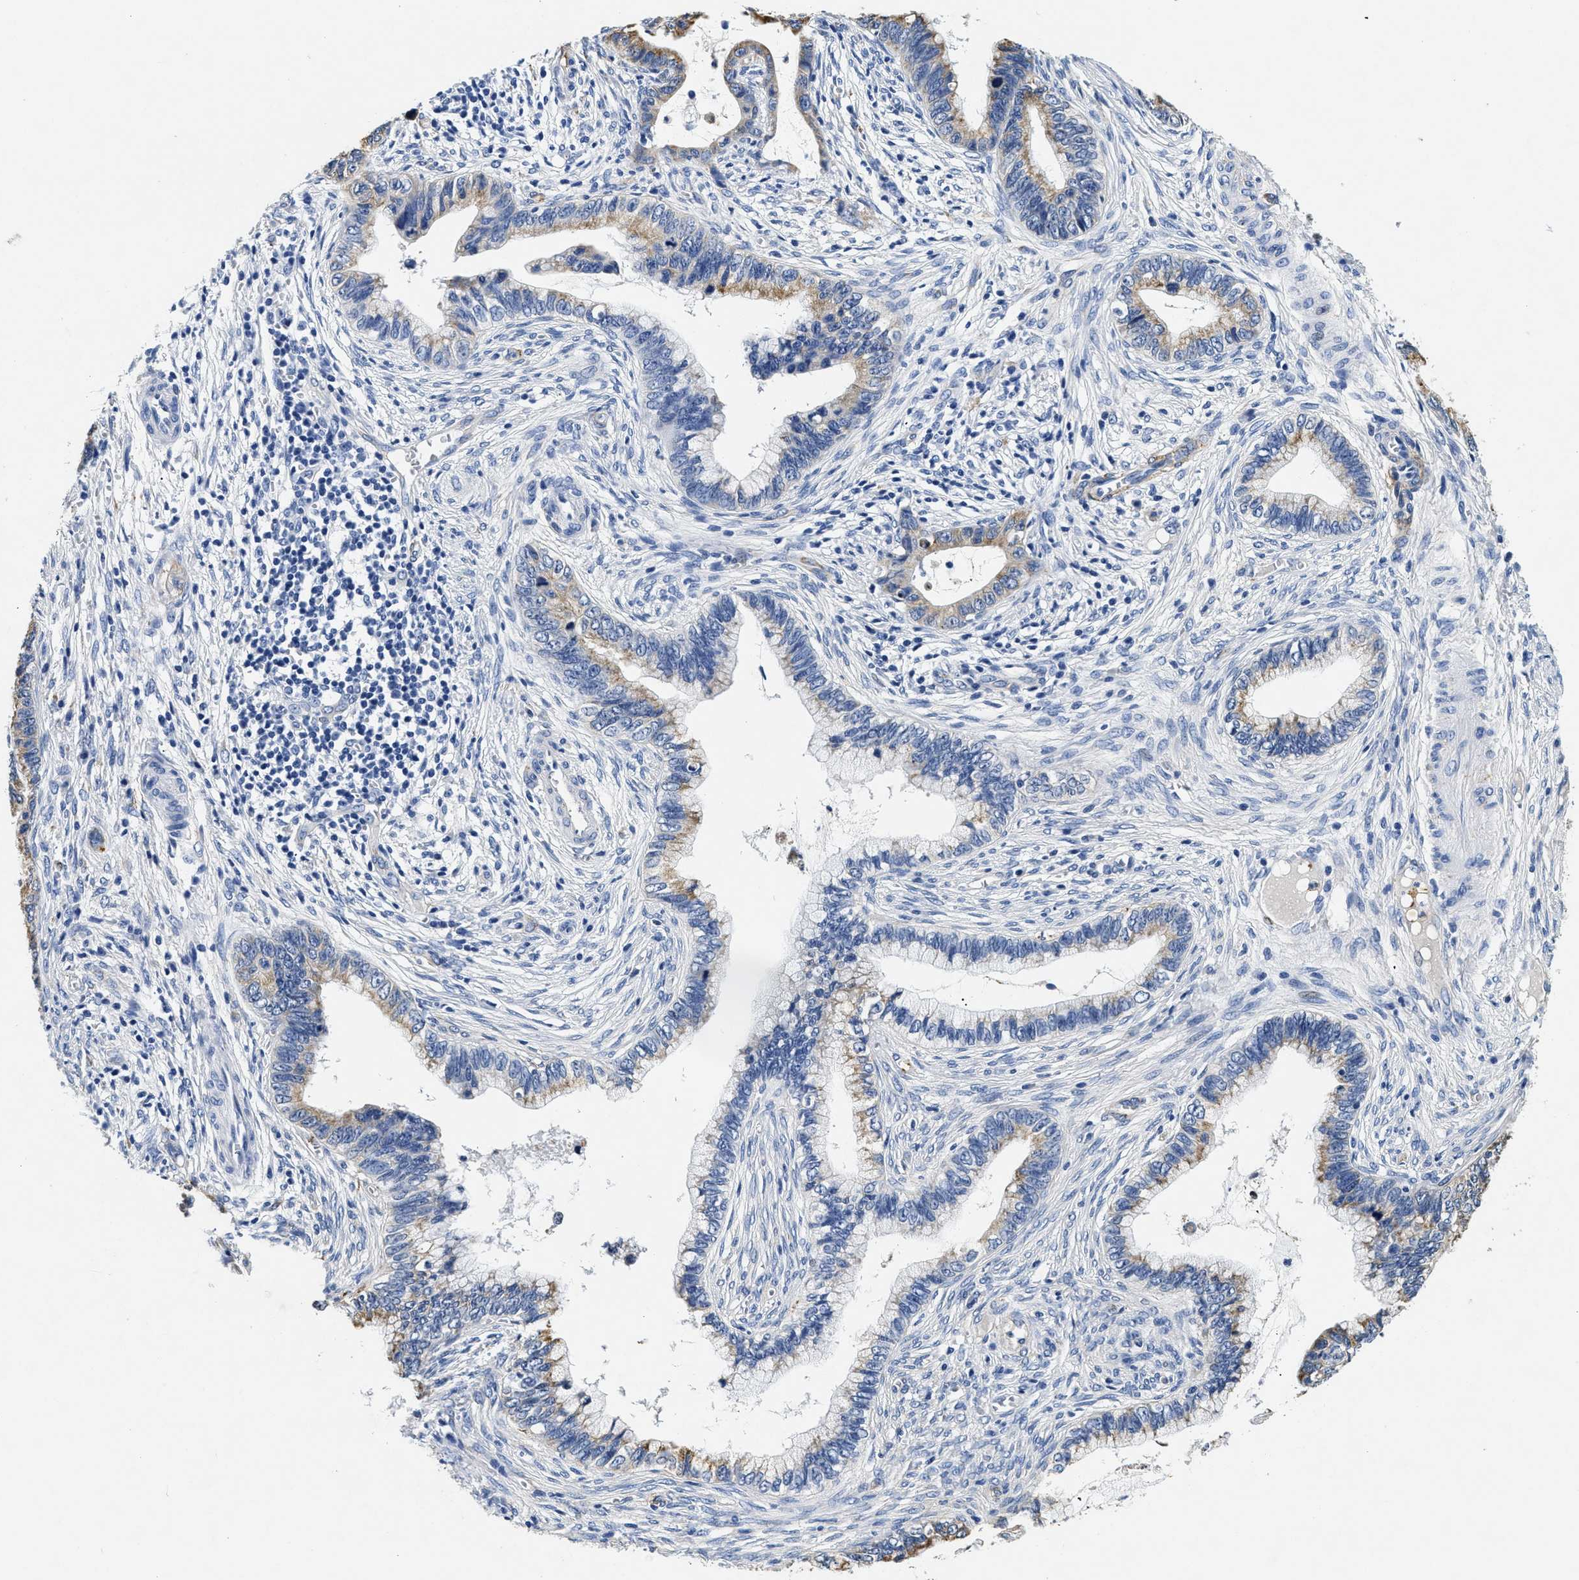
{"staining": {"intensity": "moderate", "quantity": "25%-75%", "location": "cytoplasmic/membranous"}, "tissue": "cervical cancer", "cell_type": "Tumor cells", "image_type": "cancer", "snomed": [{"axis": "morphology", "description": "Adenocarcinoma, NOS"}, {"axis": "topography", "description": "Cervix"}], "caption": "DAB immunohistochemical staining of adenocarcinoma (cervical) exhibits moderate cytoplasmic/membranous protein staining in approximately 25%-75% of tumor cells. (DAB (3,3'-diaminobenzidine) = brown stain, brightfield microscopy at high magnification).", "gene": "LAMA3", "patient": {"sex": "female", "age": 44}}